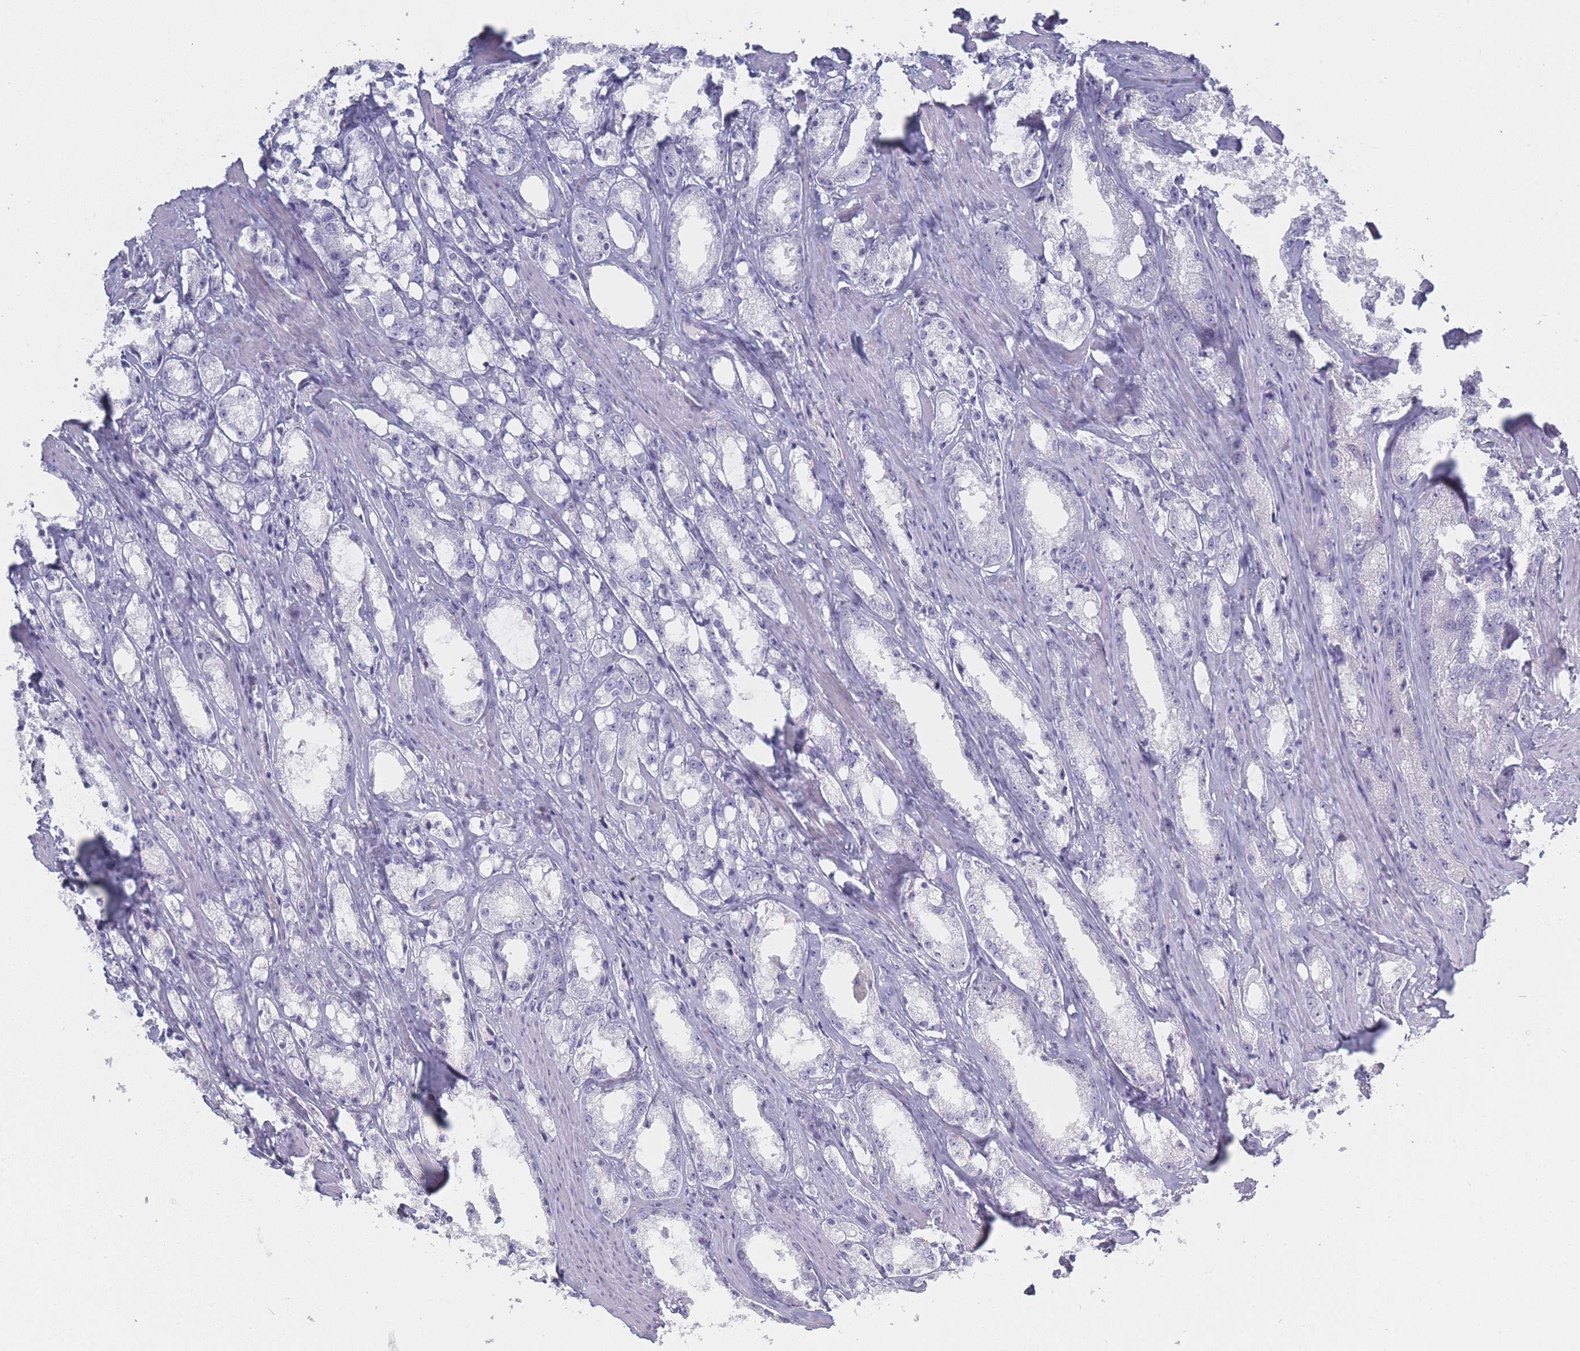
{"staining": {"intensity": "negative", "quantity": "none", "location": "none"}, "tissue": "prostate cancer", "cell_type": "Tumor cells", "image_type": "cancer", "snomed": [{"axis": "morphology", "description": "Adenocarcinoma, High grade"}, {"axis": "topography", "description": "Prostate"}], "caption": "IHC of prostate high-grade adenocarcinoma demonstrates no expression in tumor cells.", "gene": "ROS1", "patient": {"sex": "male", "age": 66}}